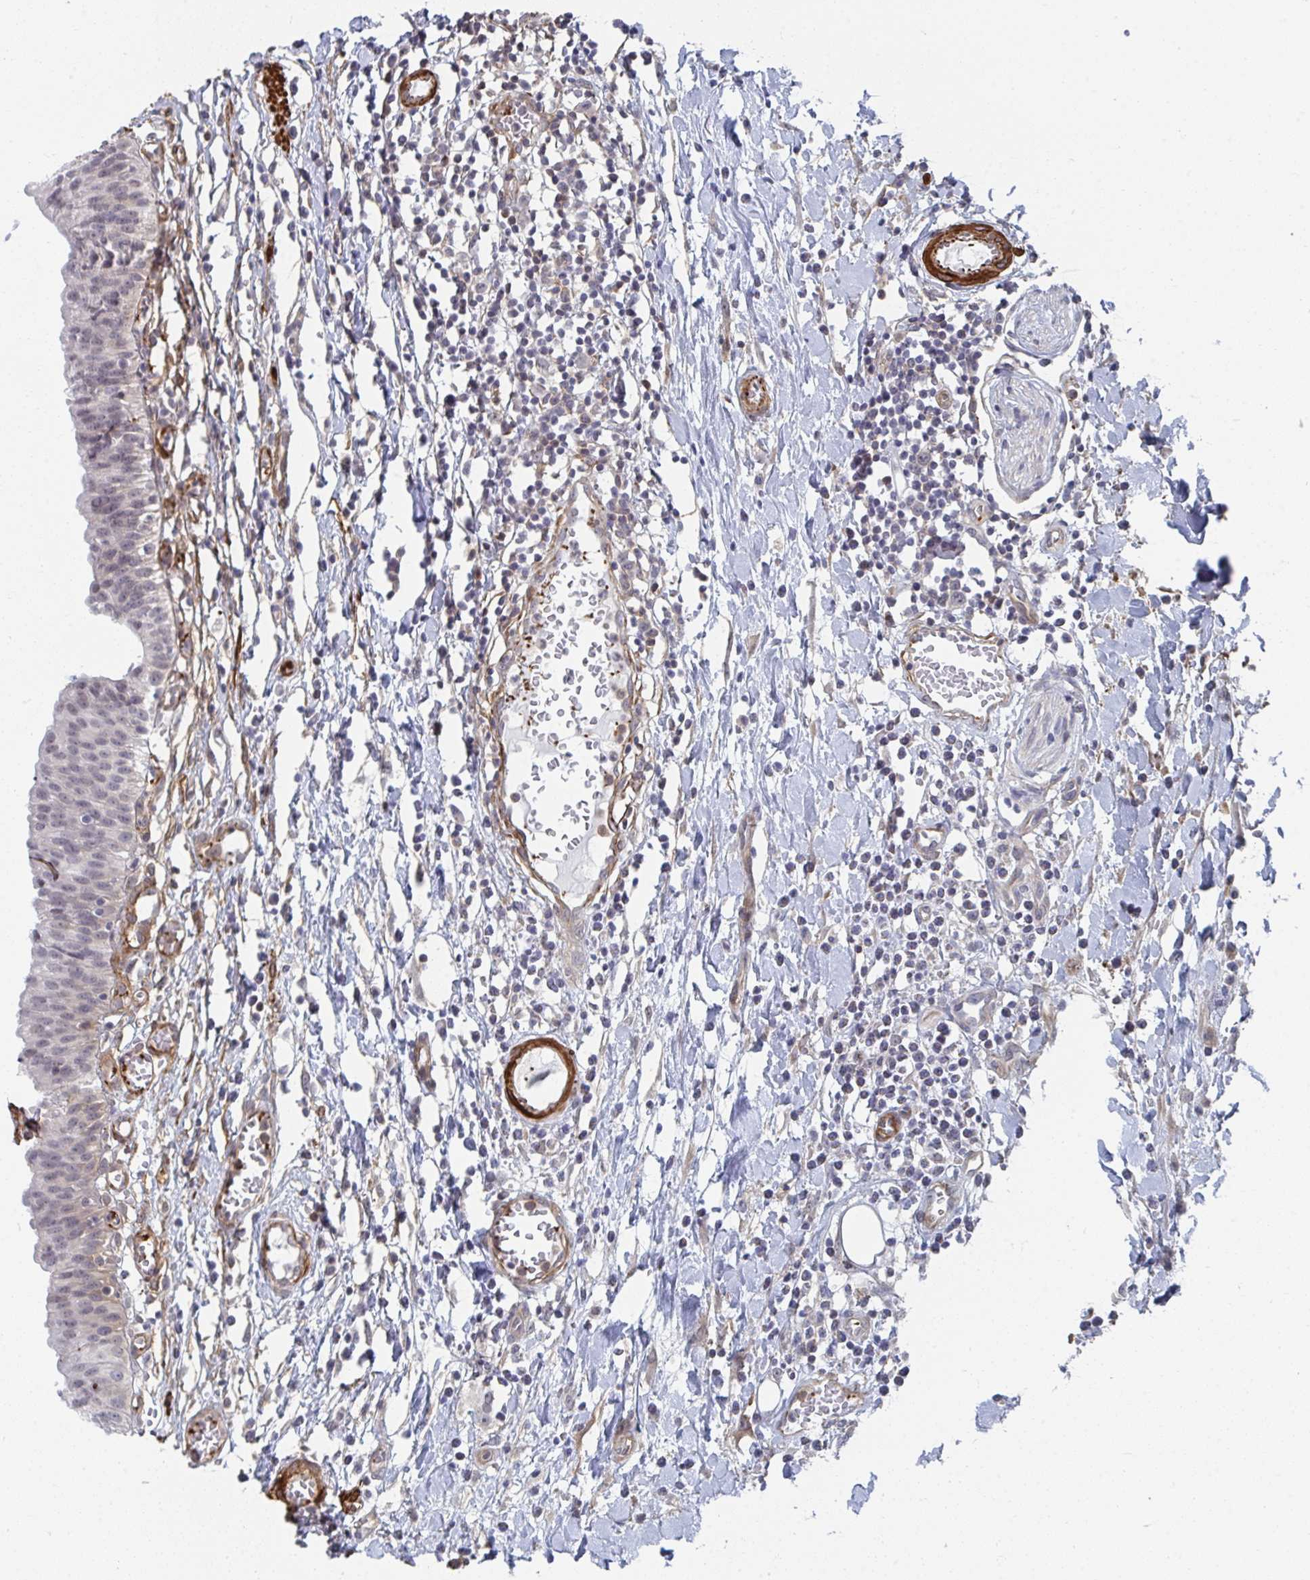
{"staining": {"intensity": "weak", "quantity": "25%-75%", "location": "nuclear"}, "tissue": "urinary bladder", "cell_type": "Urothelial cells", "image_type": "normal", "snomed": [{"axis": "morphology", "description": "Normal tissue, NOS"}, {"axis": "topography", "description": "Urinary bladder"}], "caption": "An immunohistochemistry photomicrograph of benign tissue is shown. Protein staining in brown shows weak nuclear positivity in urinary bladder within urothelial cells.", "gene": "NEURL4", "patient": {"sex": "male", "age": 64}}